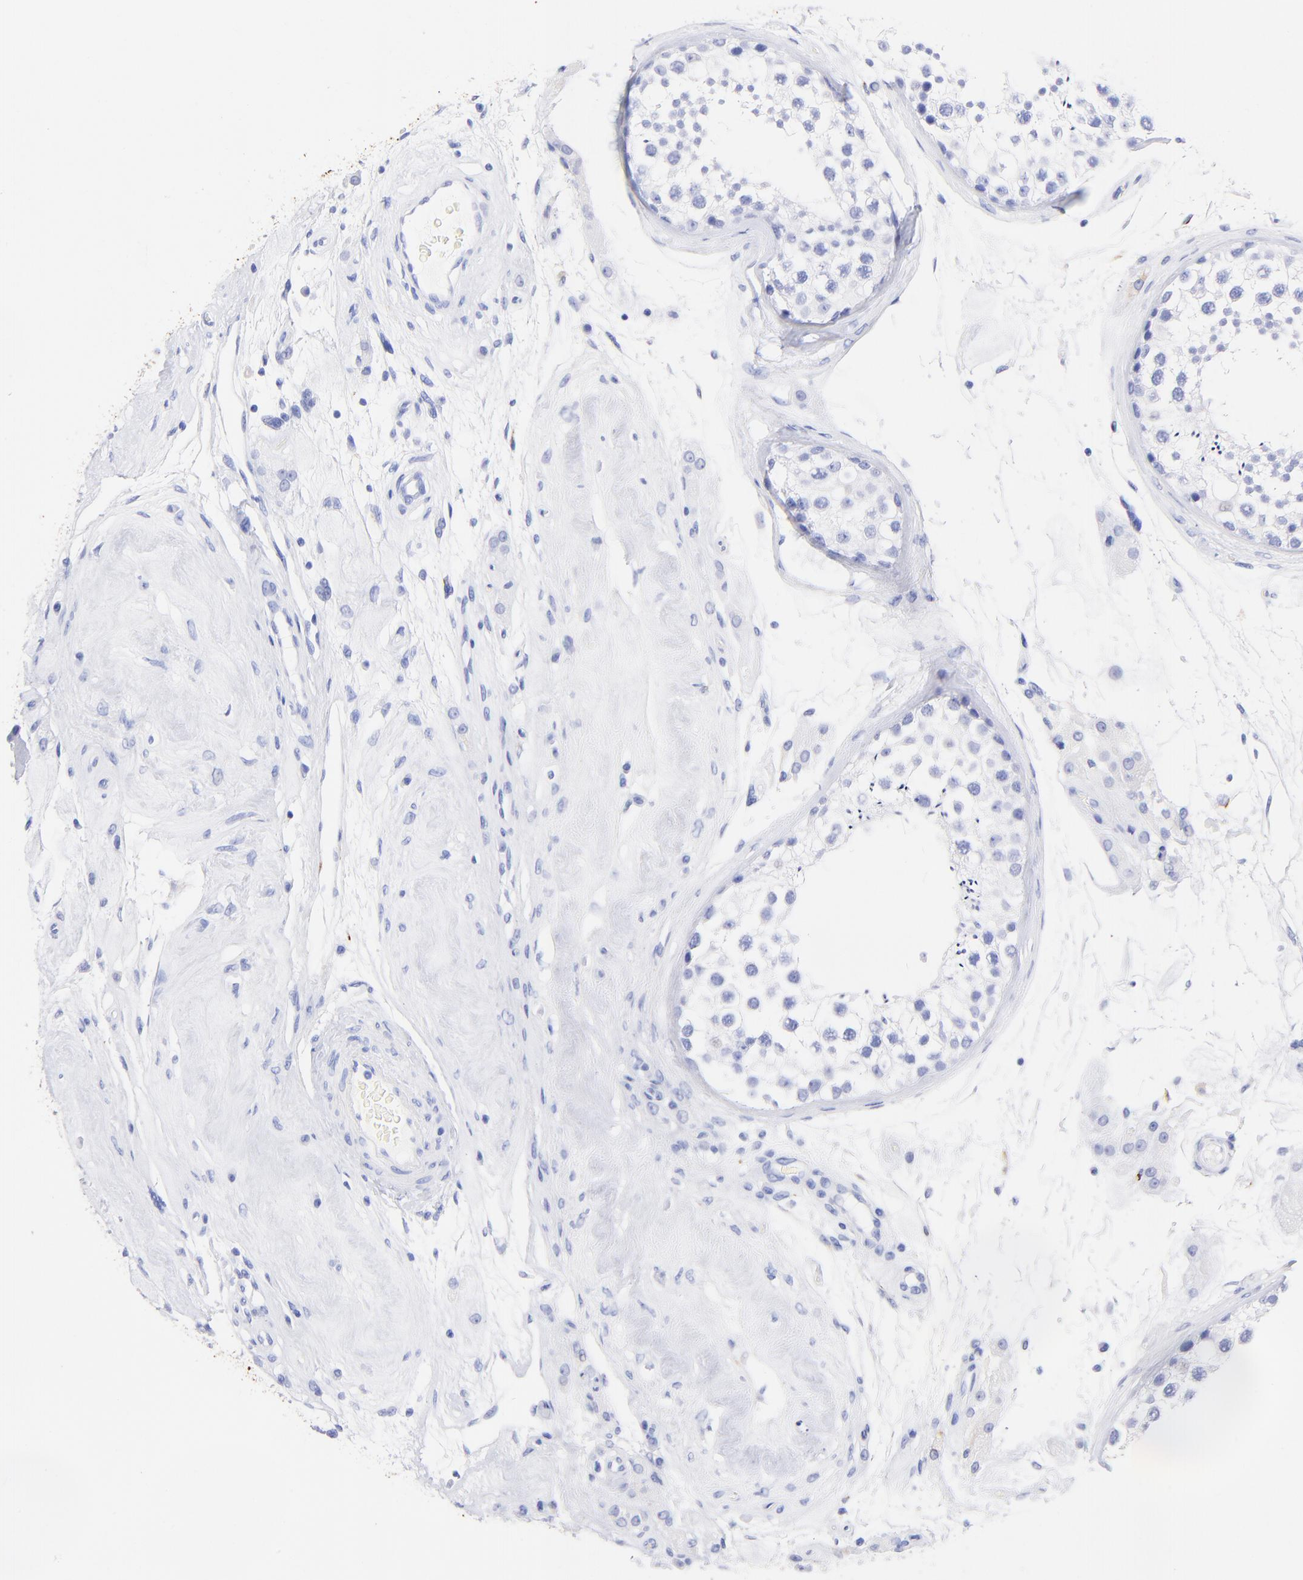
{"staining": {"intensity": "negative", "quantity": "none", "location": "none"}, "tissue": "testis", "cell_type": "Cells in seminiferous ducts", "image_type": "normal", "snomed": [{"axis": "morphology", "description": "Normal tissue, NOS"}, {"axis": "topography", "description": "Testis"}], "caption": "This is an immunohistochemistry (IHC) photomicrograph of benign testis. There is no positivity in cells in seminiferous ducts.", "gene": "KRT19", "patient": {"sex": "male", "age": 46}}